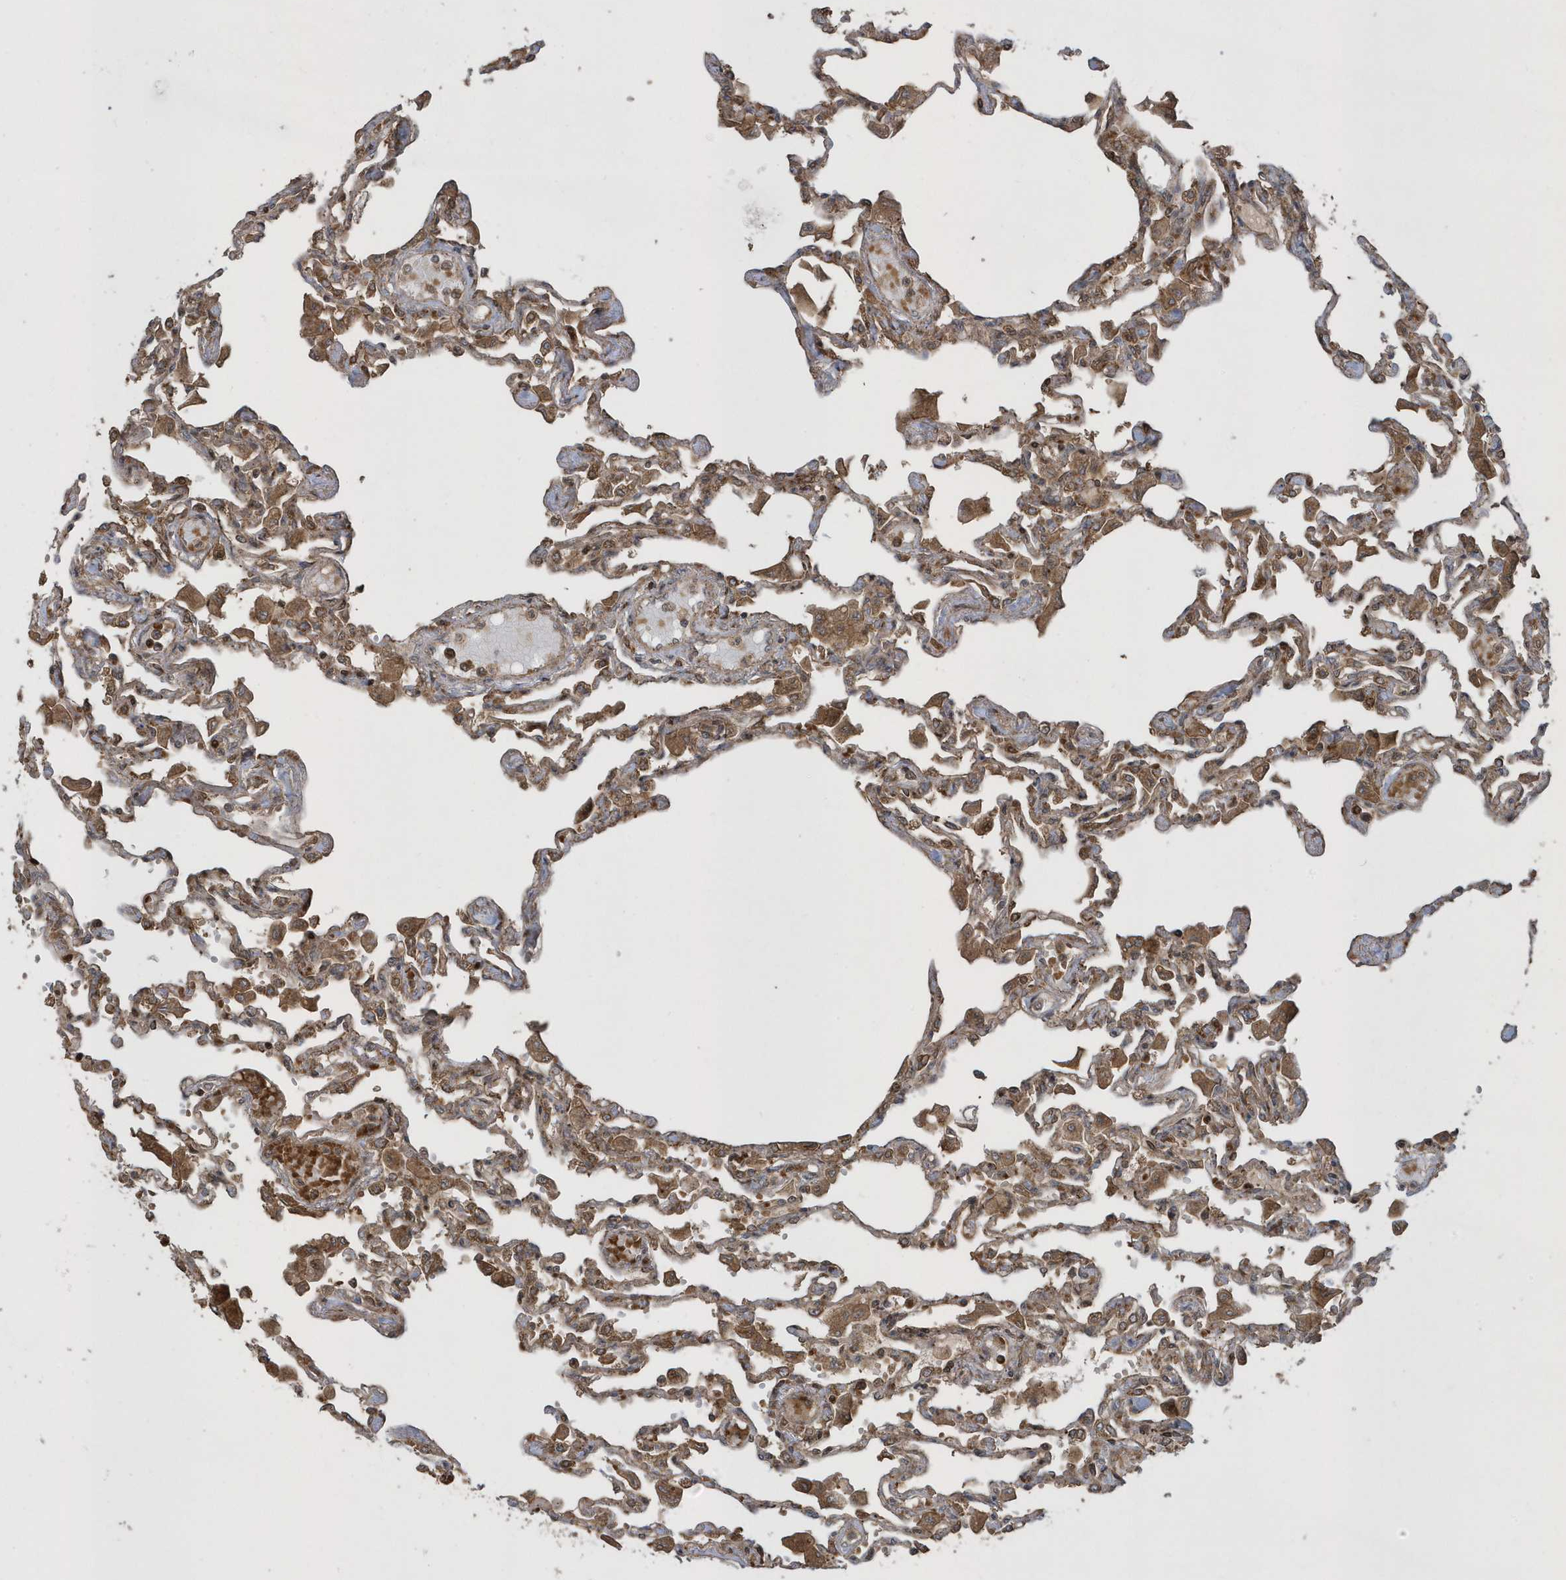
{"staining": {"intensity": "moderate", "quantity": ">75%", "location": "cytoplasmic/membranous,nuclear"}, "tissue": "lung", "cell_type": "Alveolar cells", "image_type": "normal", "snomed": [{"axis": "morphology", "description": "Normal tissue, NOS"}, {"axis": "topography", "description": "Bronchus"}, {"axis": "topography", "description": "Lung"}], "caption": "A high-resolution histopathology image shows immunohistochemistry staining of unremarkable lung, which shows moderate cytoplasmic/membranous,nuclear staining in about >75% of alveolar cells. The protein of interest is shown in brown color, while the nuclei are stained blue.", "gene": "STAMBP", "patient": {"sex": "female", "age": 49}}